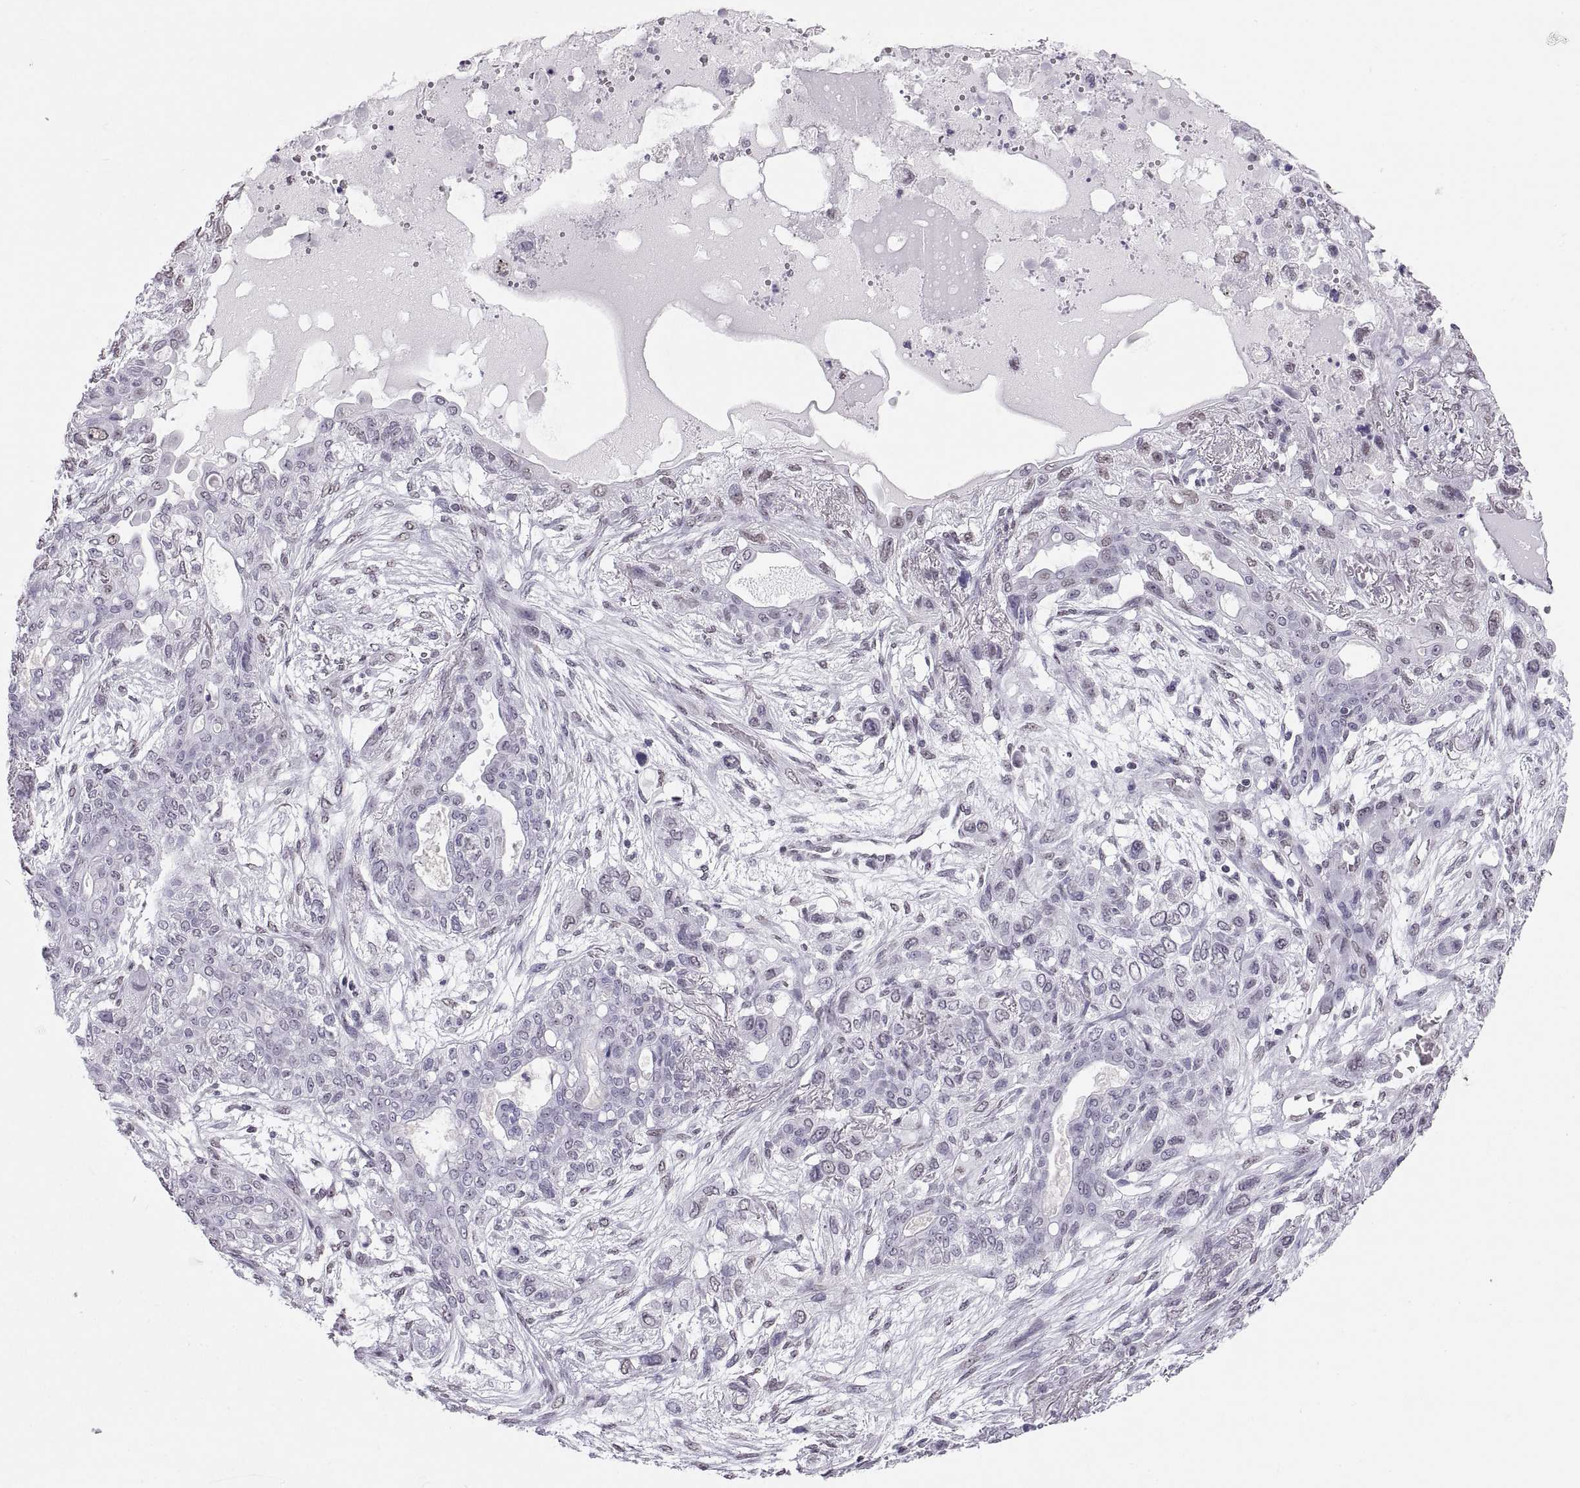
{"staining": {"intensity": "negative", "quantity": "none", "location": "none"}, "tissue": "lung cancer", "cell_type": "Tumor cells", "image_type": "cancer", "snomed": [{"axis": "morphology", "description": "Squamous cell carcinoma, NOS"}, {"axis": "topography", "description": "Lung"}], "caption": "Immunohistochemical staining of squamous cell carcinoma (lung) exhibits no significant staining in tumor cells. (DAB IHC, high magnification).", "gene": "CARTPT", "patient": {"sex": "female", "age": 70}}